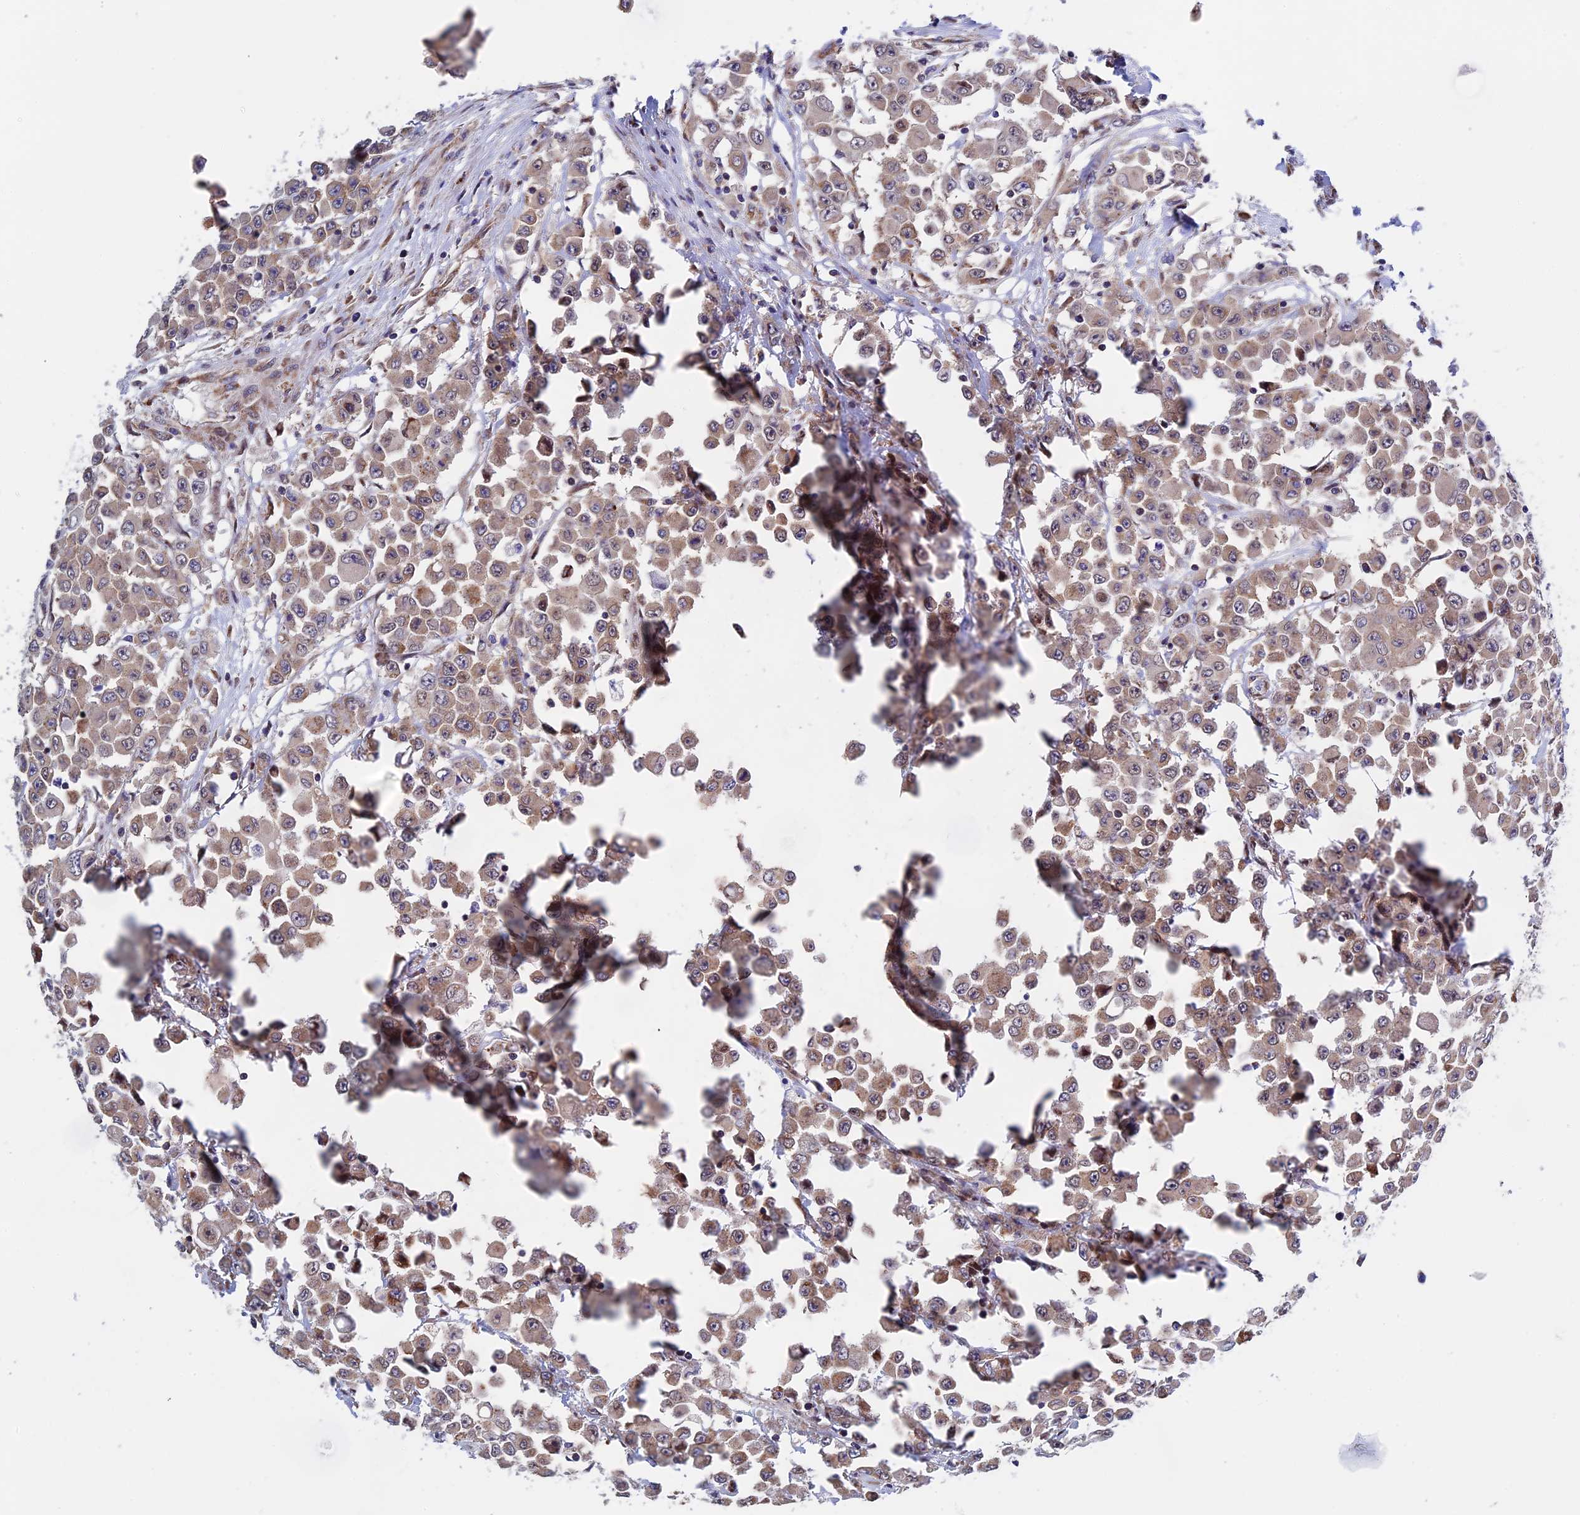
{"staining": {"intensity": "weak", "quantity": ">75%", "location": "cytoplasmic/membranous"}, "tissue": "colorectal cancer", "cell_type": "Tumor cells", "image_type": "cancer", "snomed": [{"axis": "morphology", "description": "Adenocarcinoma, NOS"}, {"axis": "topography", "description": "Colon"}], "caption": "The micrograph shows a brown stain indicating the presence of a protein in the cytoplasmic/membranous of tumor cells in colorectal cancer.", "gene": "SLC9A5", "patient": {"sex": "male", "age": 51}}